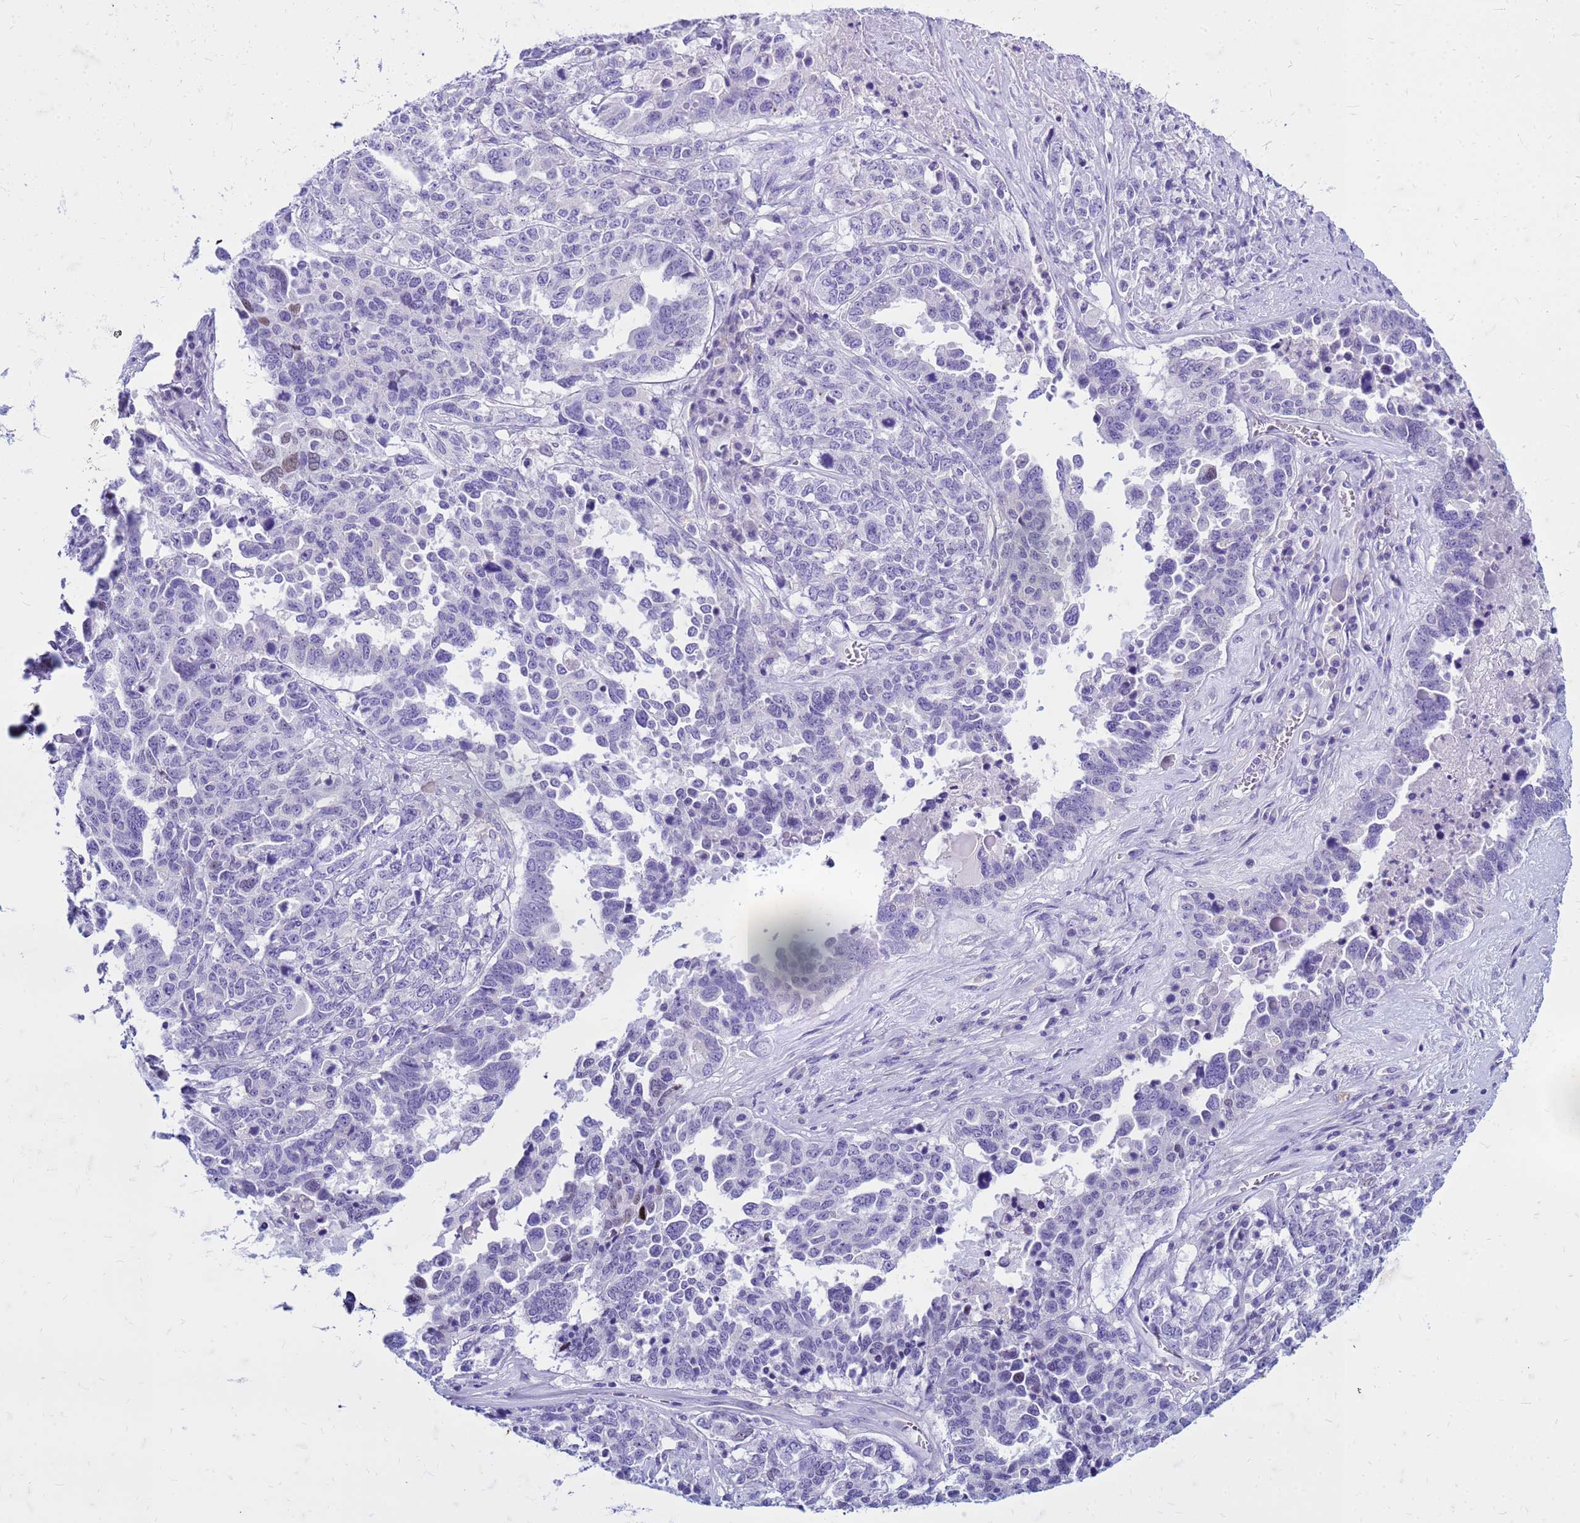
{"staining": {"intensity": "negative", "quantity": "none", "location": "none"}, "tissue": "ovarian cancer", "cell_type": "Tumor cells", "image_type": "cancer", "snomed": [{"axis": "morphology", "description": "Carcinoma, endometroid"}, {"axis": "topography", "description": "Ovary"}], "caption": "Protein analysis of endometroid carcinoma (ovarian) reveals no significant expression in tumor cells. (Immunohistochemistry (ihc), brightfield microscopy, high magnification).", "gene": "CFAP100", "patient": {"sex": "female", "age": 62}}